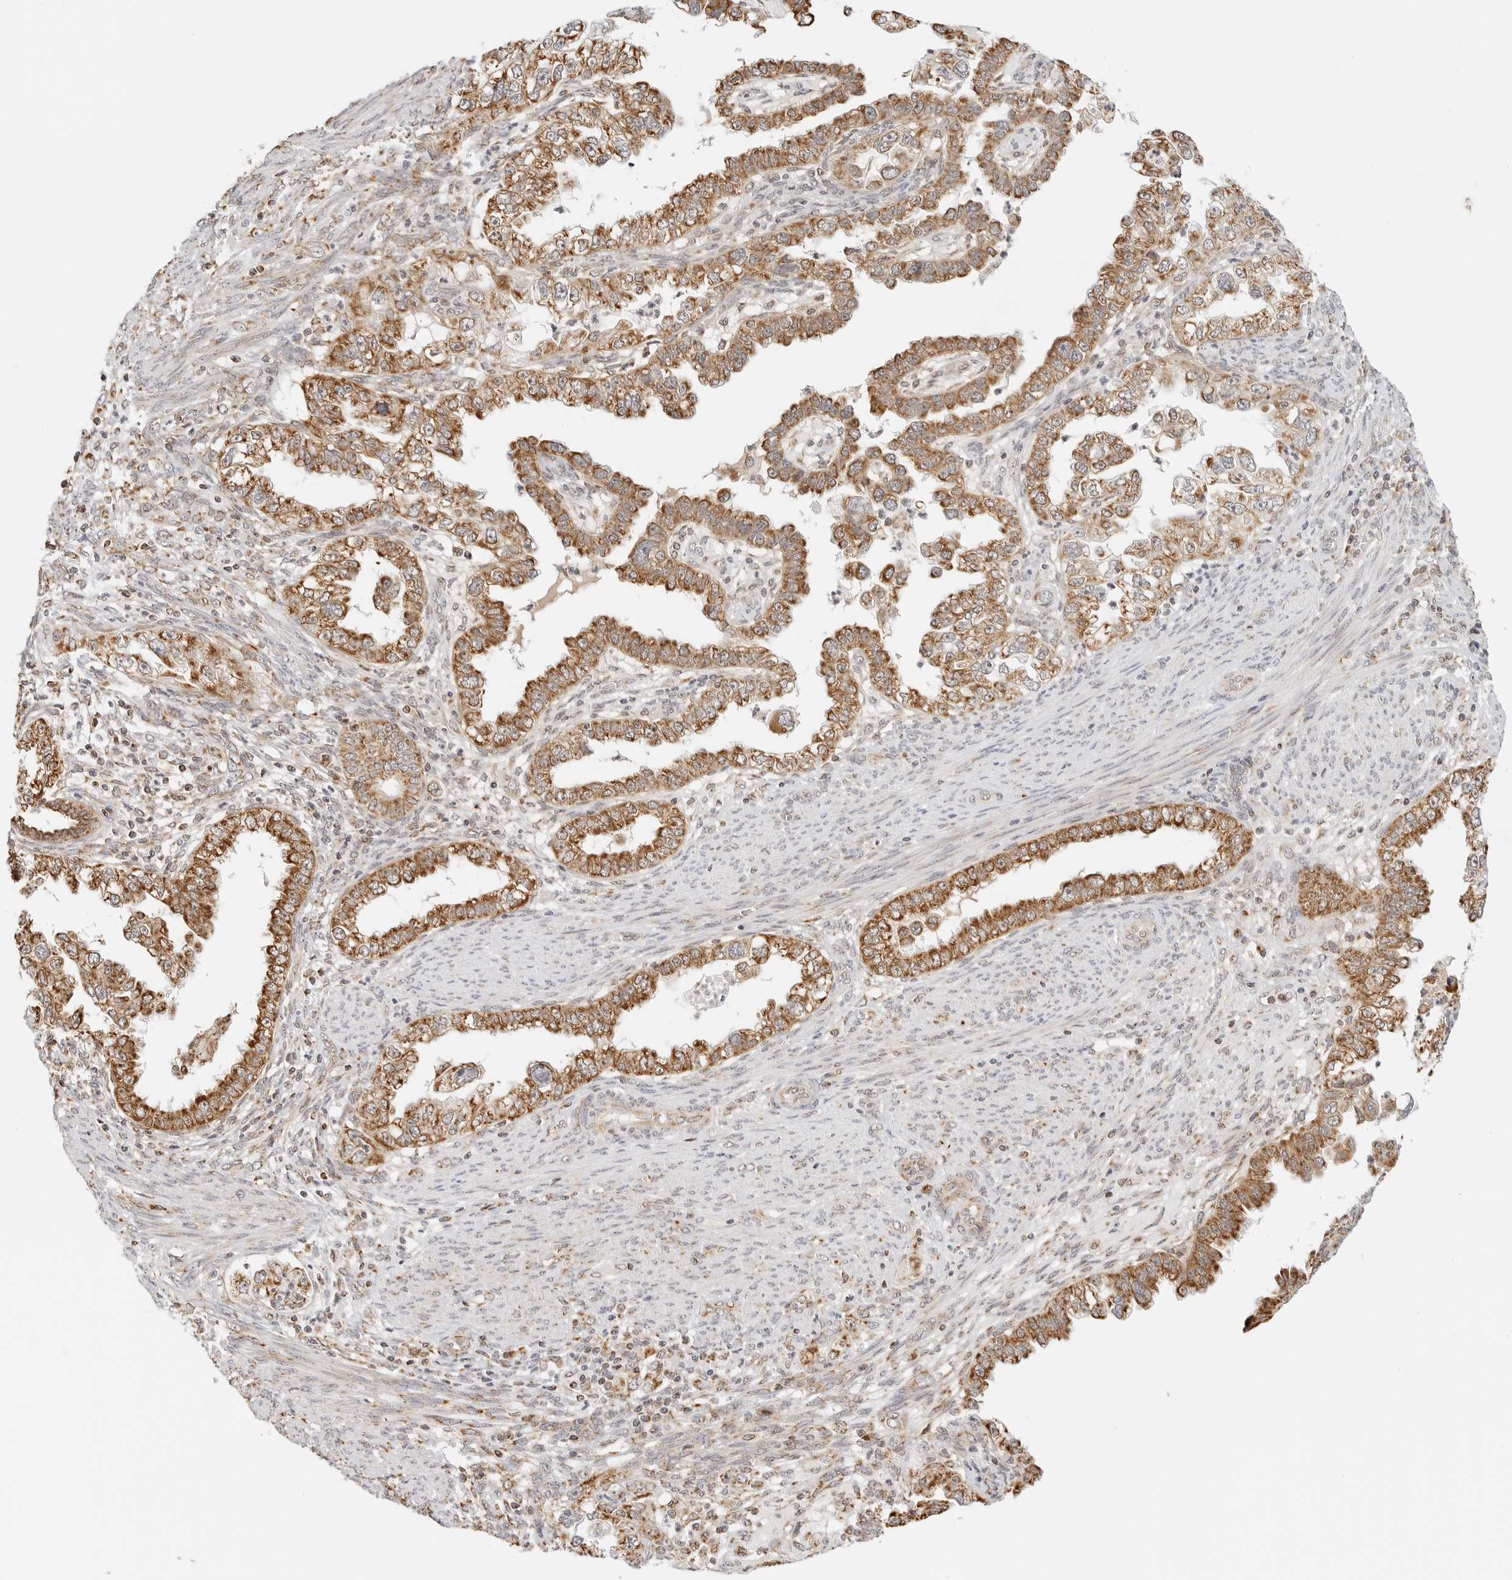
{"staining": {"intensity": "moderate", "quantity": ">75%", "location": "cytoplasmic/membranous"}, "tissue": "endometrial cancer", "cell_type": "Tumor cells", "image_type": "cancer", "snomed": [{"axis": "morphology", "description": "Adenocarcinoma, NOS"}, {"axis": "topography", "description": "Endometrium"}], "caption": "Endometrial cancer (adenocarcinoma) stained with a protein marker reveals moderate staining in tumor cells.", "gene": "ATL1", "patient": {"sex": "female", "age": 85}}